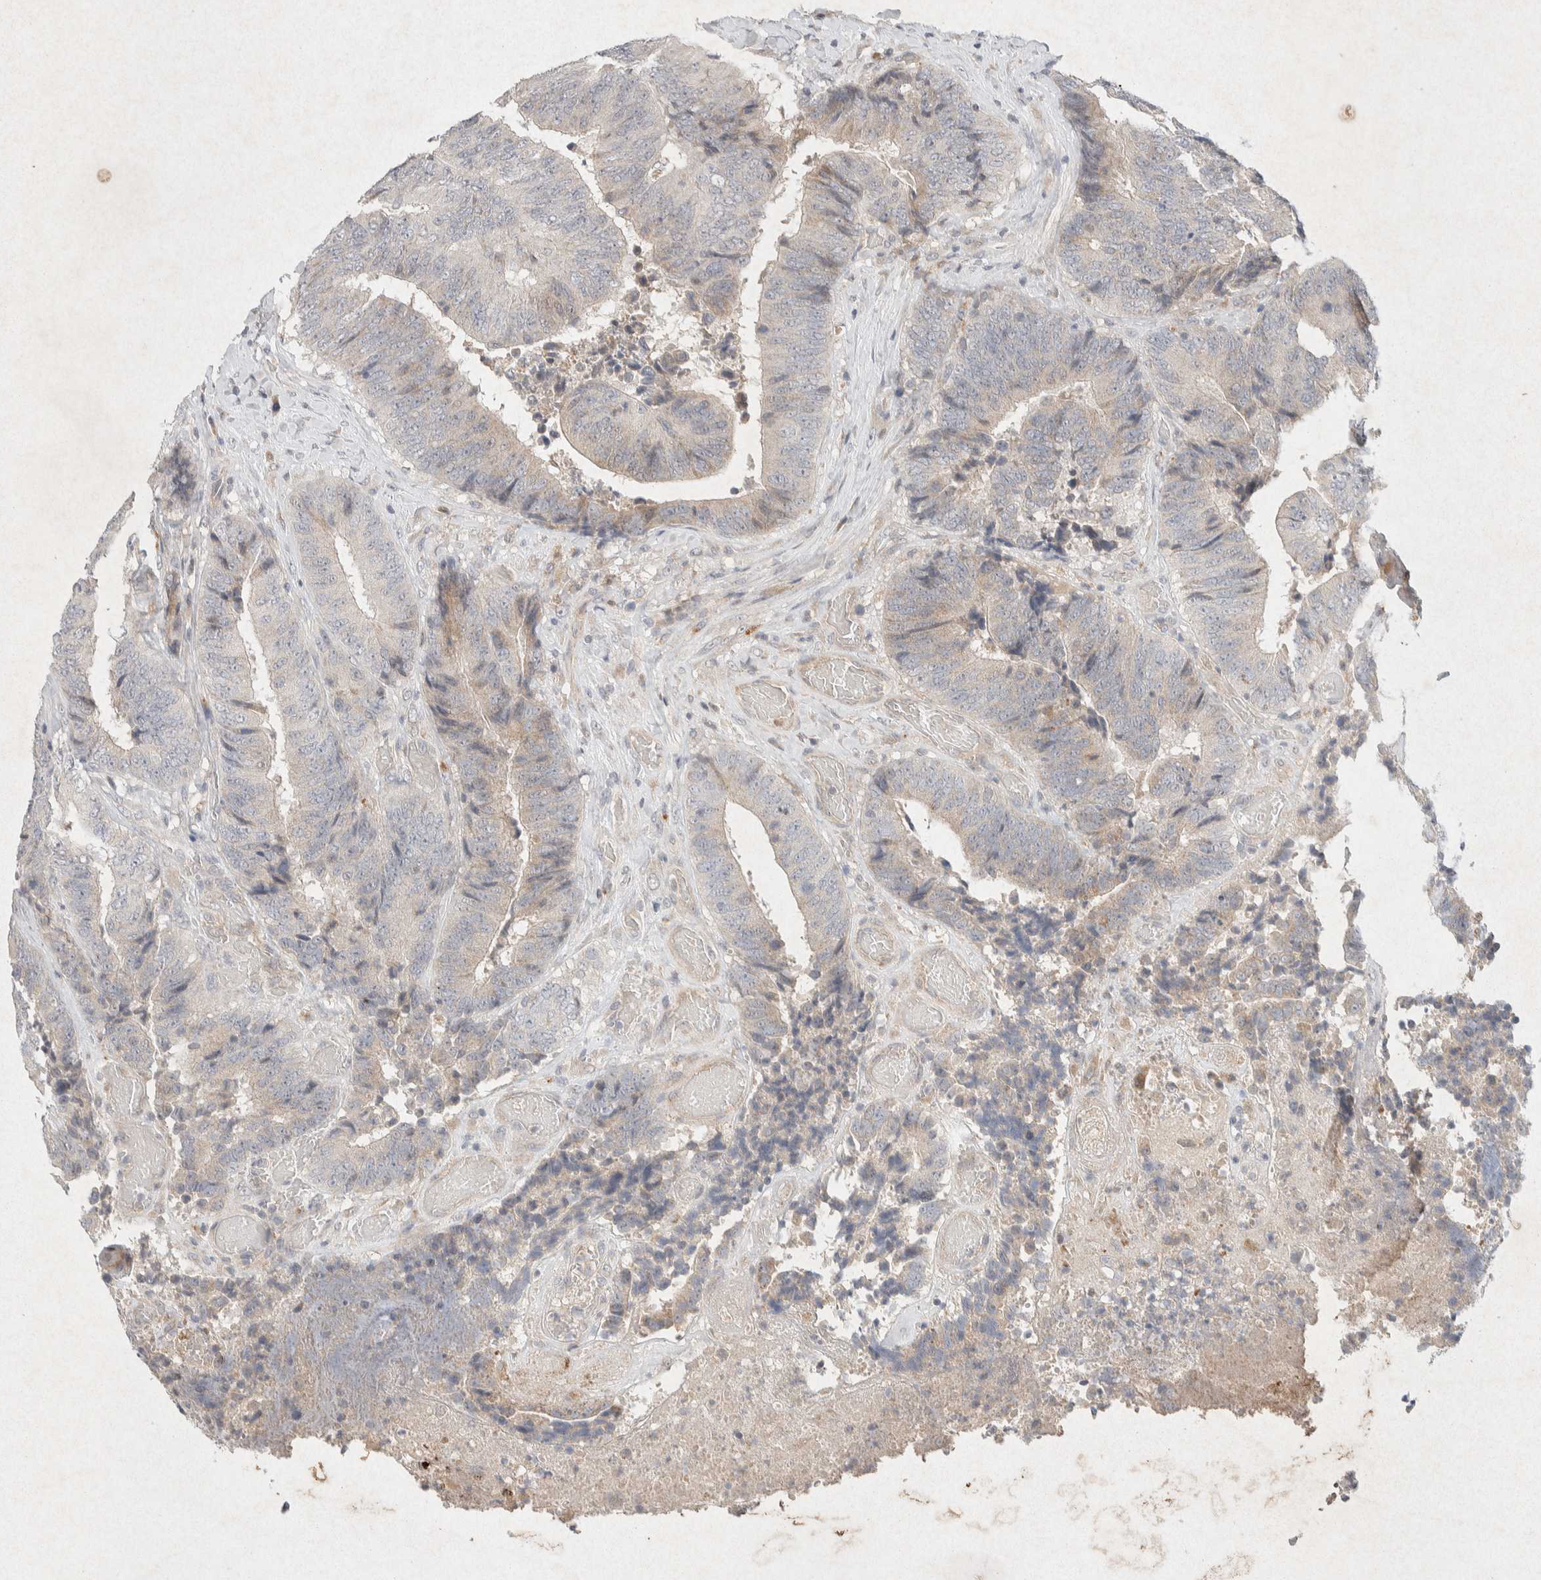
{"staining": {"intensity": "weak", "quantity": "<25%", "location": "cytoplasmic/membranous"}, "tissue": "colorectal cancer", "cell_type": "Tumor cells", "image_type": "cancer", "snomed": [{"axis": "morphology", "description": "Adenocarcinoma, NOS"}, {"axis": "topography", "description": "Rectum"}], "caption": "Tumor cells are negative for protein expression in human colorectal adenocarcinoma. The staining was performed using DAB to visualize the protein expression in brown, while the nuclei were stained in blue with hematoxylin (Magnification: 20x).", "gene": "GNAI1", "patient": {"sex": "male", "age": 72}}